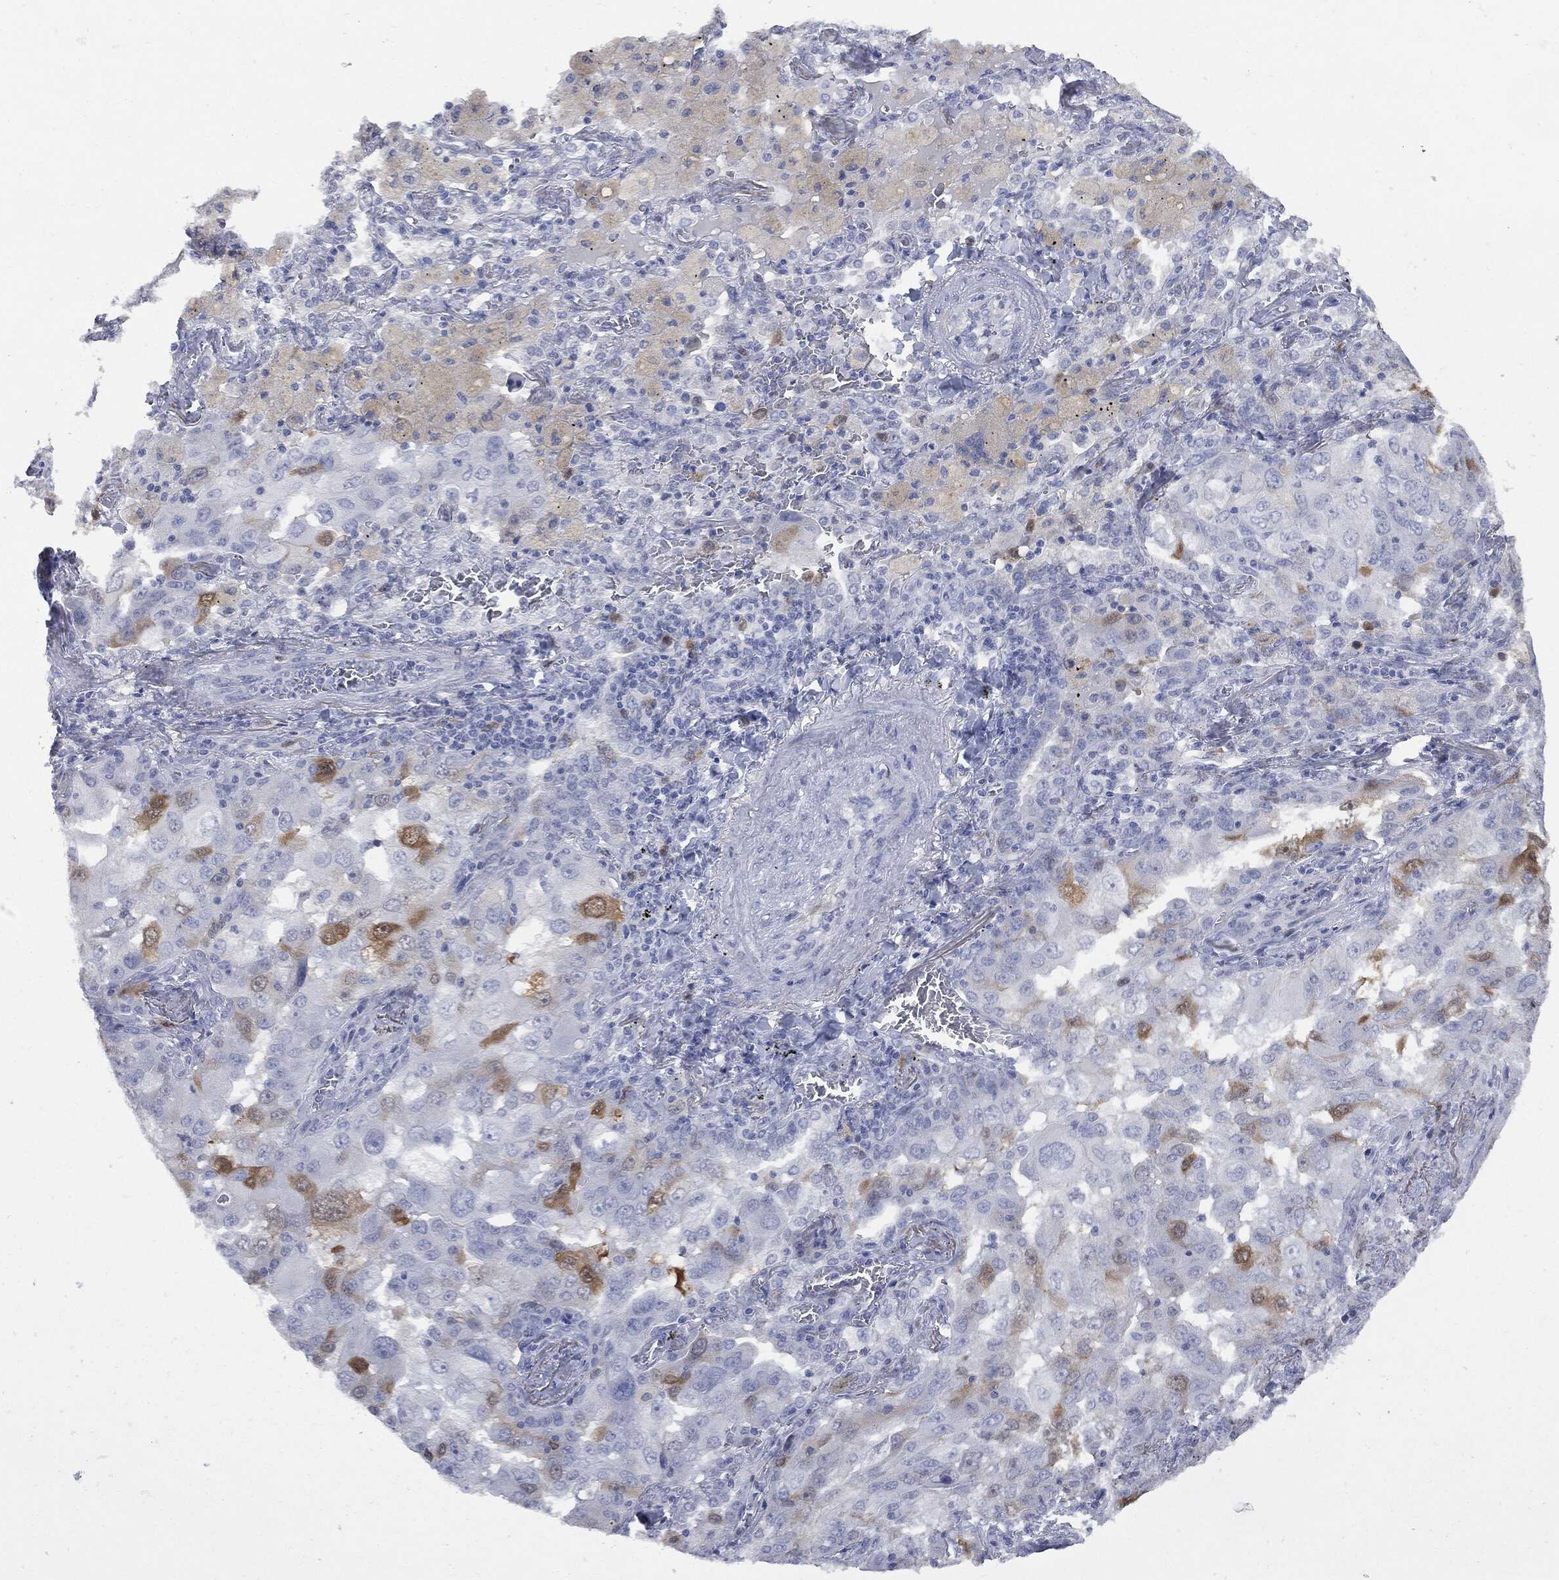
{"staining": {"intensity": "moderate", "quantity": "<25%", "location": "cytoplasmic/membranous"}, "tissue": "lung cancer", "cell_type": "Tumor cells", "image_type": "cancer", "snomed": [{"axis": "morphology", "description": "Adenocarcinoma, NOS"}, {"axis": "topography", "description": "Lung"}], "caption": "Lung cancer (adenocarcinoma) stained for a protein exhibits moderate cytoplasmic/membranous positivity in tumor cells.", "gene": "UBE2C", "patient": {"sex": "female", "age": 61}}